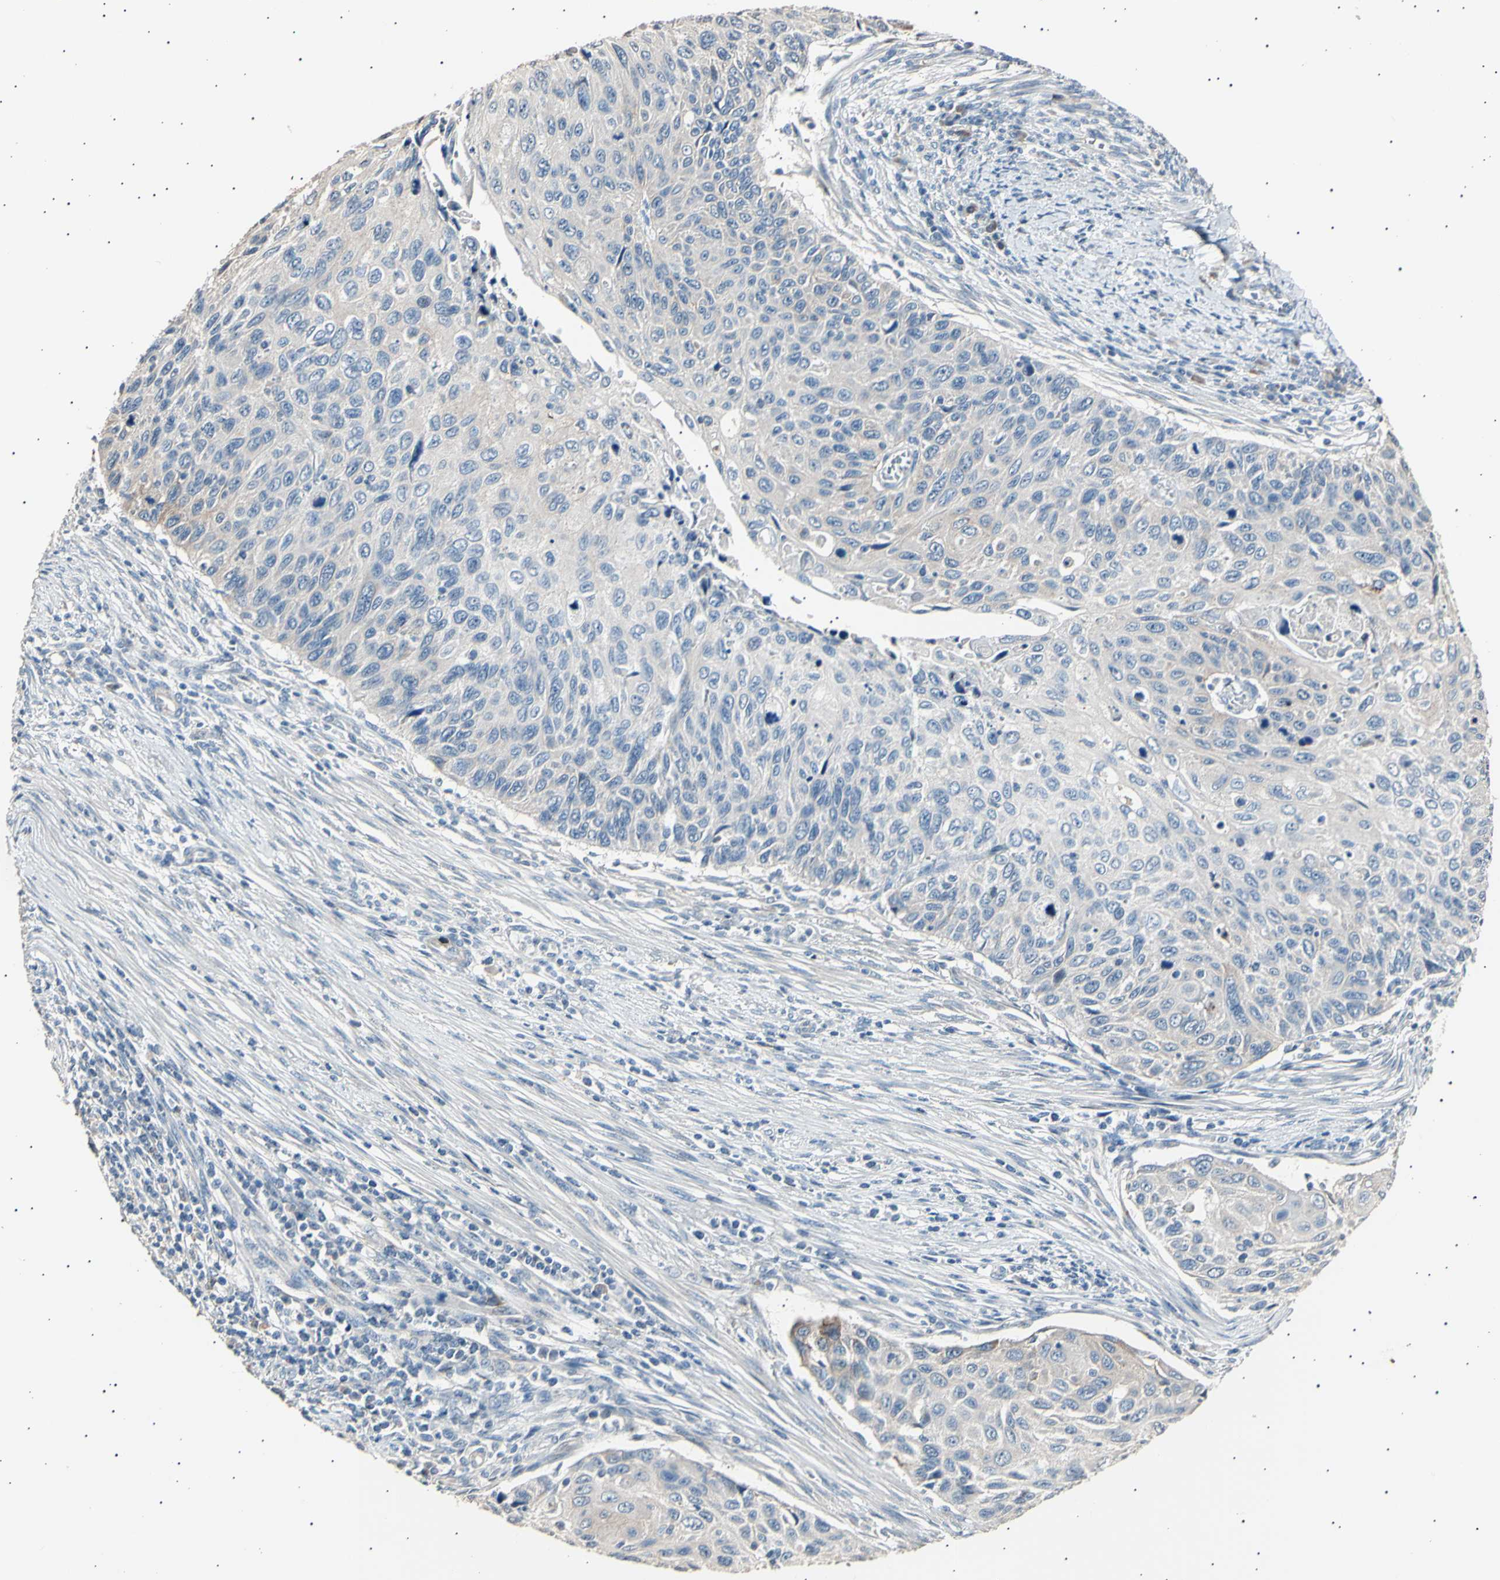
{"staining": {"intensity": "negative", "quantity": "none", "location": "none"}, "tissue": "cervical cancer", "cell_type": "Tumor cells", "image_type": "cancer", "snomed": [{"axis": "morphology", "description": "Squamous cell carcinoma, NOS"}, {"axis": "topography", "description": "Cervix"}], "caption": "This is an immunohistochemistry (IHC) photomicrograph of human cervical cancer (squamous cell carcinoma). There is no expression in tumor cells.", "gene": "LDLR", "patient": {"sex": "female", "age": 70}}